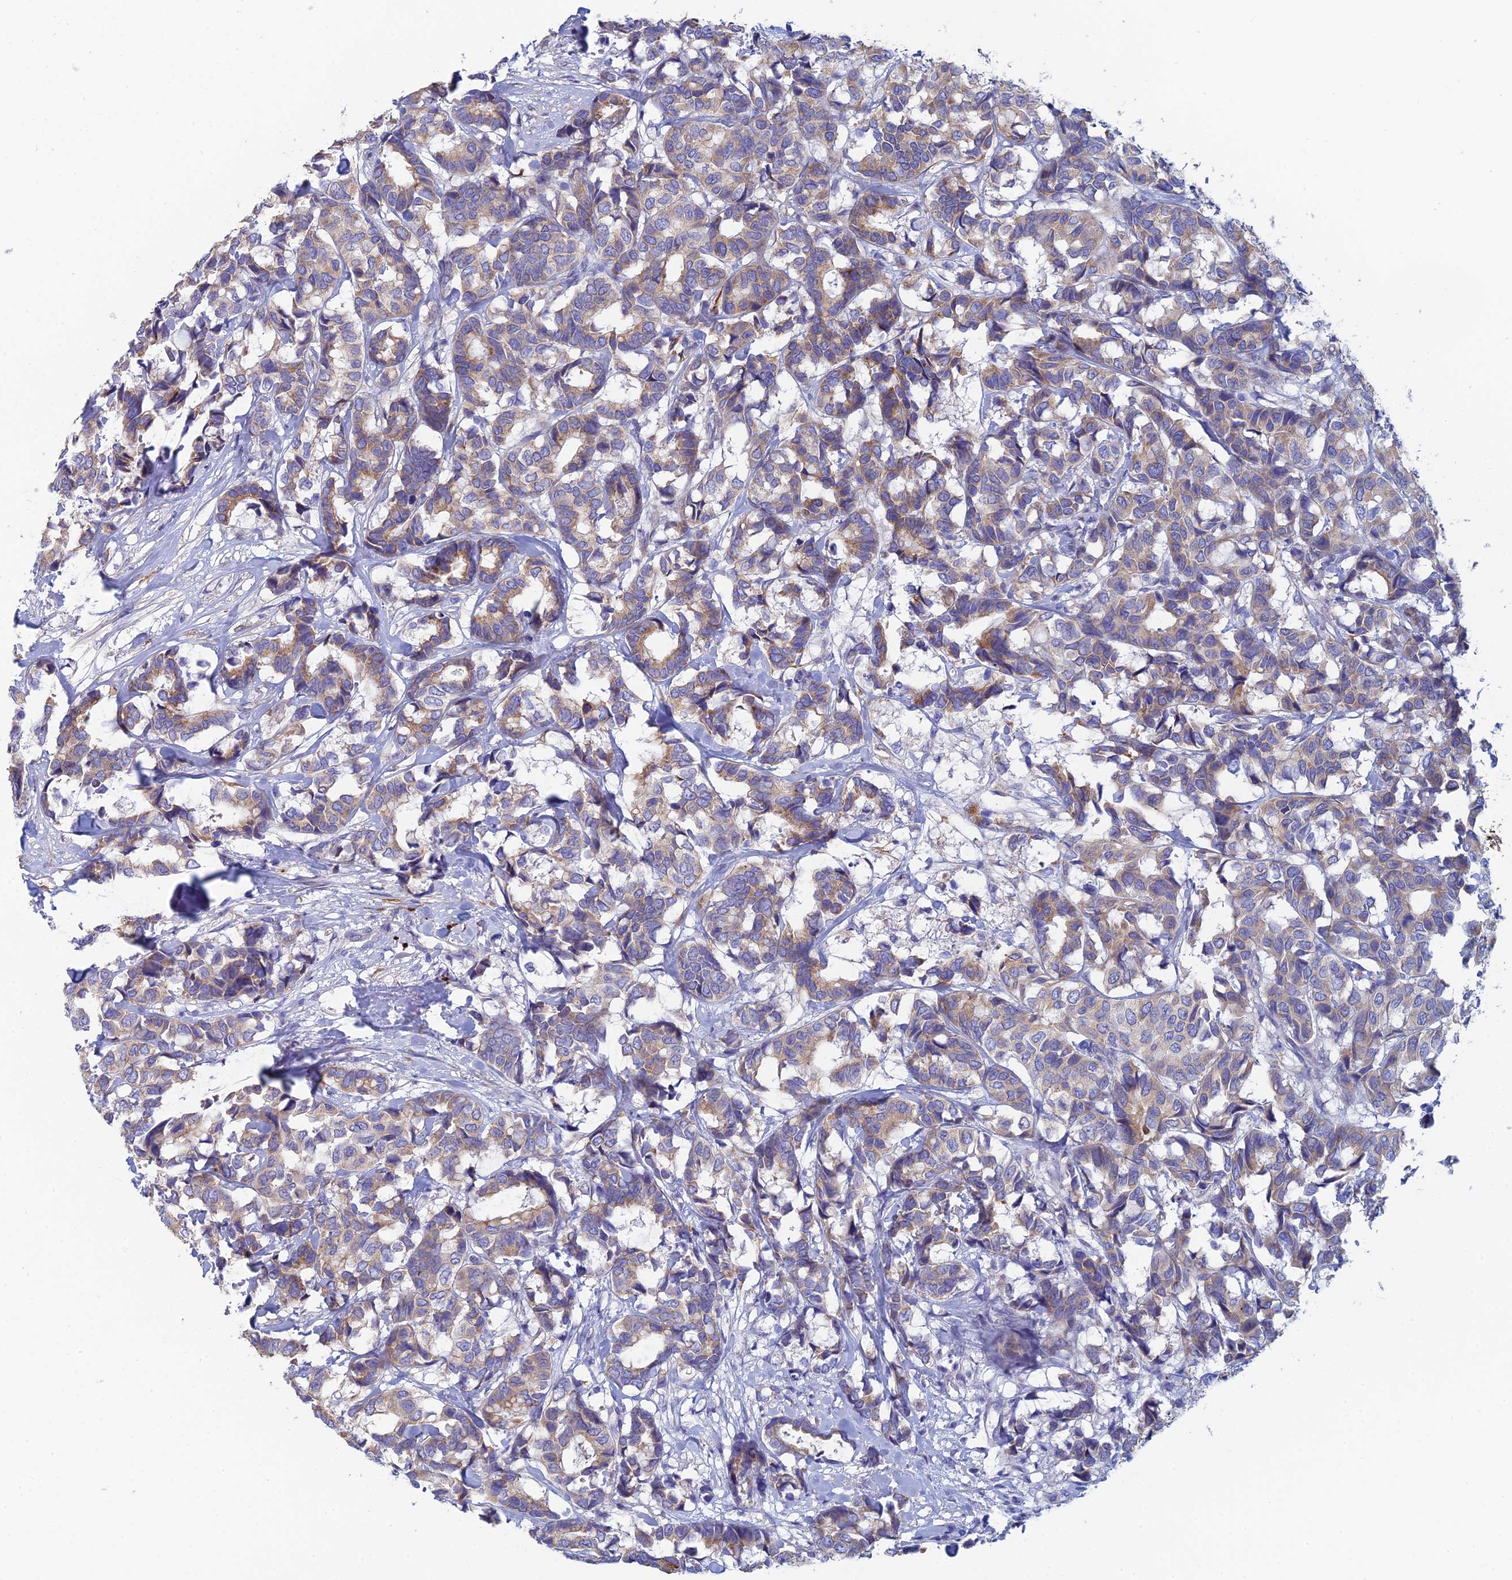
{"staining": {"intensity": "weak", "quantity": "25%-75%", "location": "cytoplasmic/membranous"}, "tissue": "breast cancer", "cell_type": "Tumor cells", "image_type": "cancer", "snomed": [{"axis": "morphology", "description": "Normal tissue, NOS"}, {"axis": "morphology", "description": "Duct carcinoma"}, {"axis": "topography", "description": "Breast"}], "caption": "About 25%-75% of tumor cells in human intraductal carcinoma (breast) demonstrate weak cytoplasmic/membranous protein positivity as visualized by brown immunohistochemical staining.", "gene": "PCDHA8", "patient": {"sex": "female", "age": 87}}